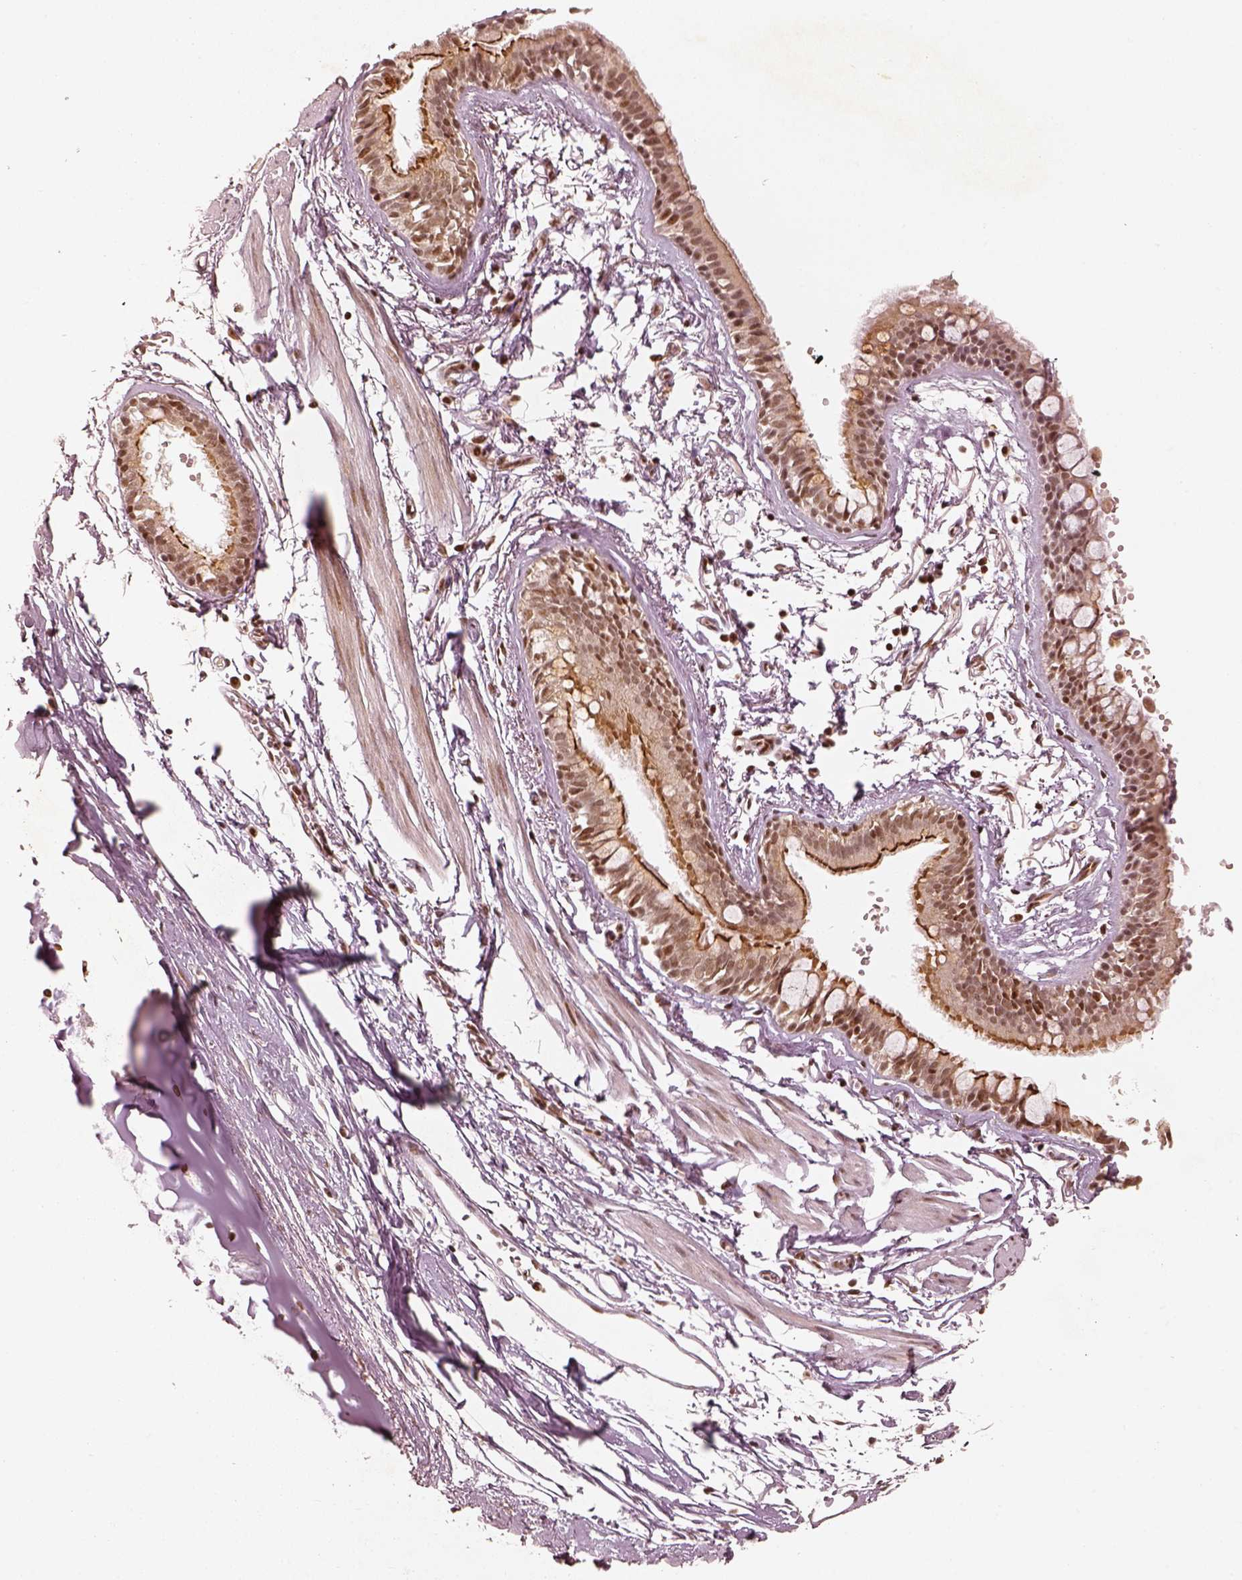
{"staining": {"intensity": "moderate", "quantity": ">75%", "location": "nuclear"}, "tissue": "bronchus", "cell_type": "Respiratory epithelial cells", "image_type": "normal", "snomed": [{"axis": "morphology", "description": "Normal tissue, NOS"}, {"axis": "topography", "description": "Cartilage tissue"}, {"axis": "topography", "description": "Bronchus"}], "caption": "Bronchus was stained to show a protein in brown. There is medium levels of moderate nuclear expression in about >75% of respiratory epithelial cells. Ihc stains the protein of interest in brown and the nuclei are stained blue.", "gene": "GMEB2", "patient": {"sex": "female", "age": 59}}